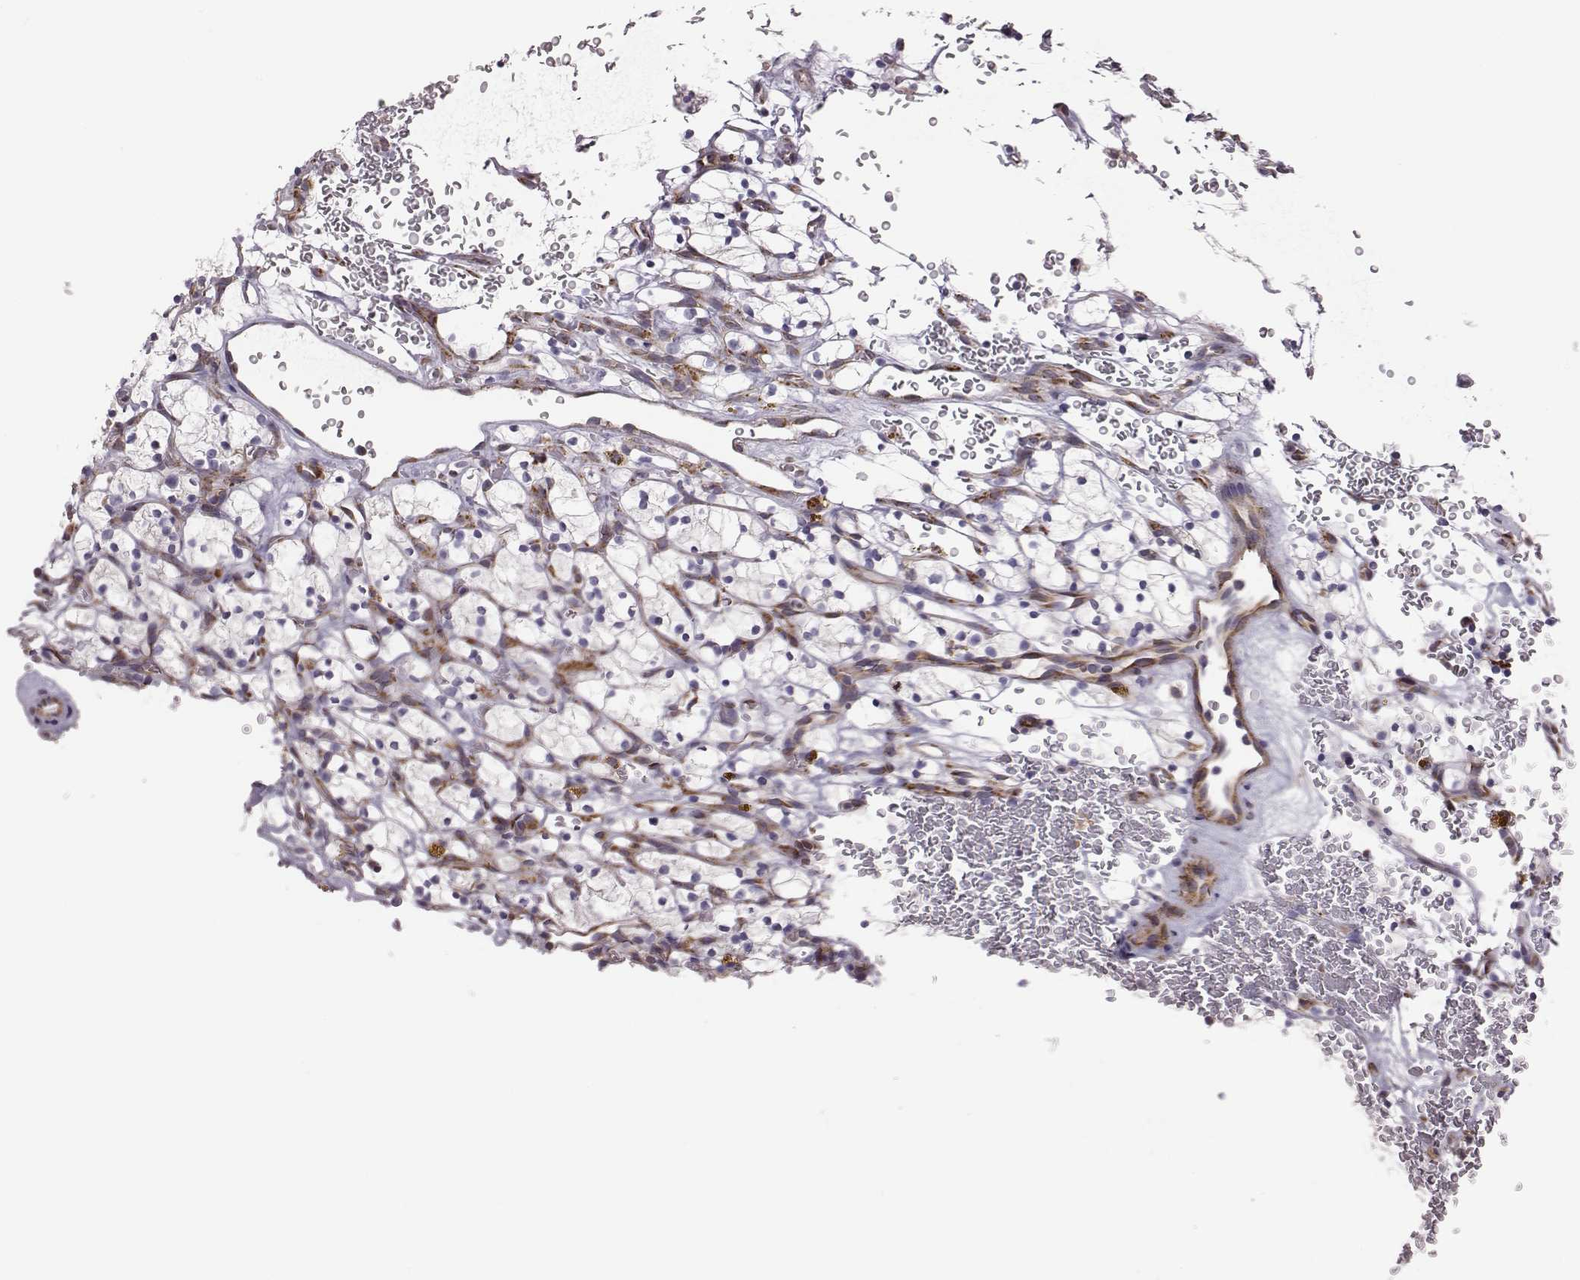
{"staining": {"intensity": "negative", "quantity": "none", "location": "none"}, "tissue": "renal cancer", "cell_type": "Tumor cells", "image_type": "cancer", "snomed": [{"axis": "morphology", "description": "Adenocarcinoma, NOS"}, {"axis": "topography", "description": "Kidney"}], "caption": "Immunohistochemical staining of human adenocarcinoma (renal) shows no significant expression in tumor cells. (DAB immunohistochemistry, high magnification).", "gene": "SELENOI", "patient": {"sex": "female", "age": 64}}